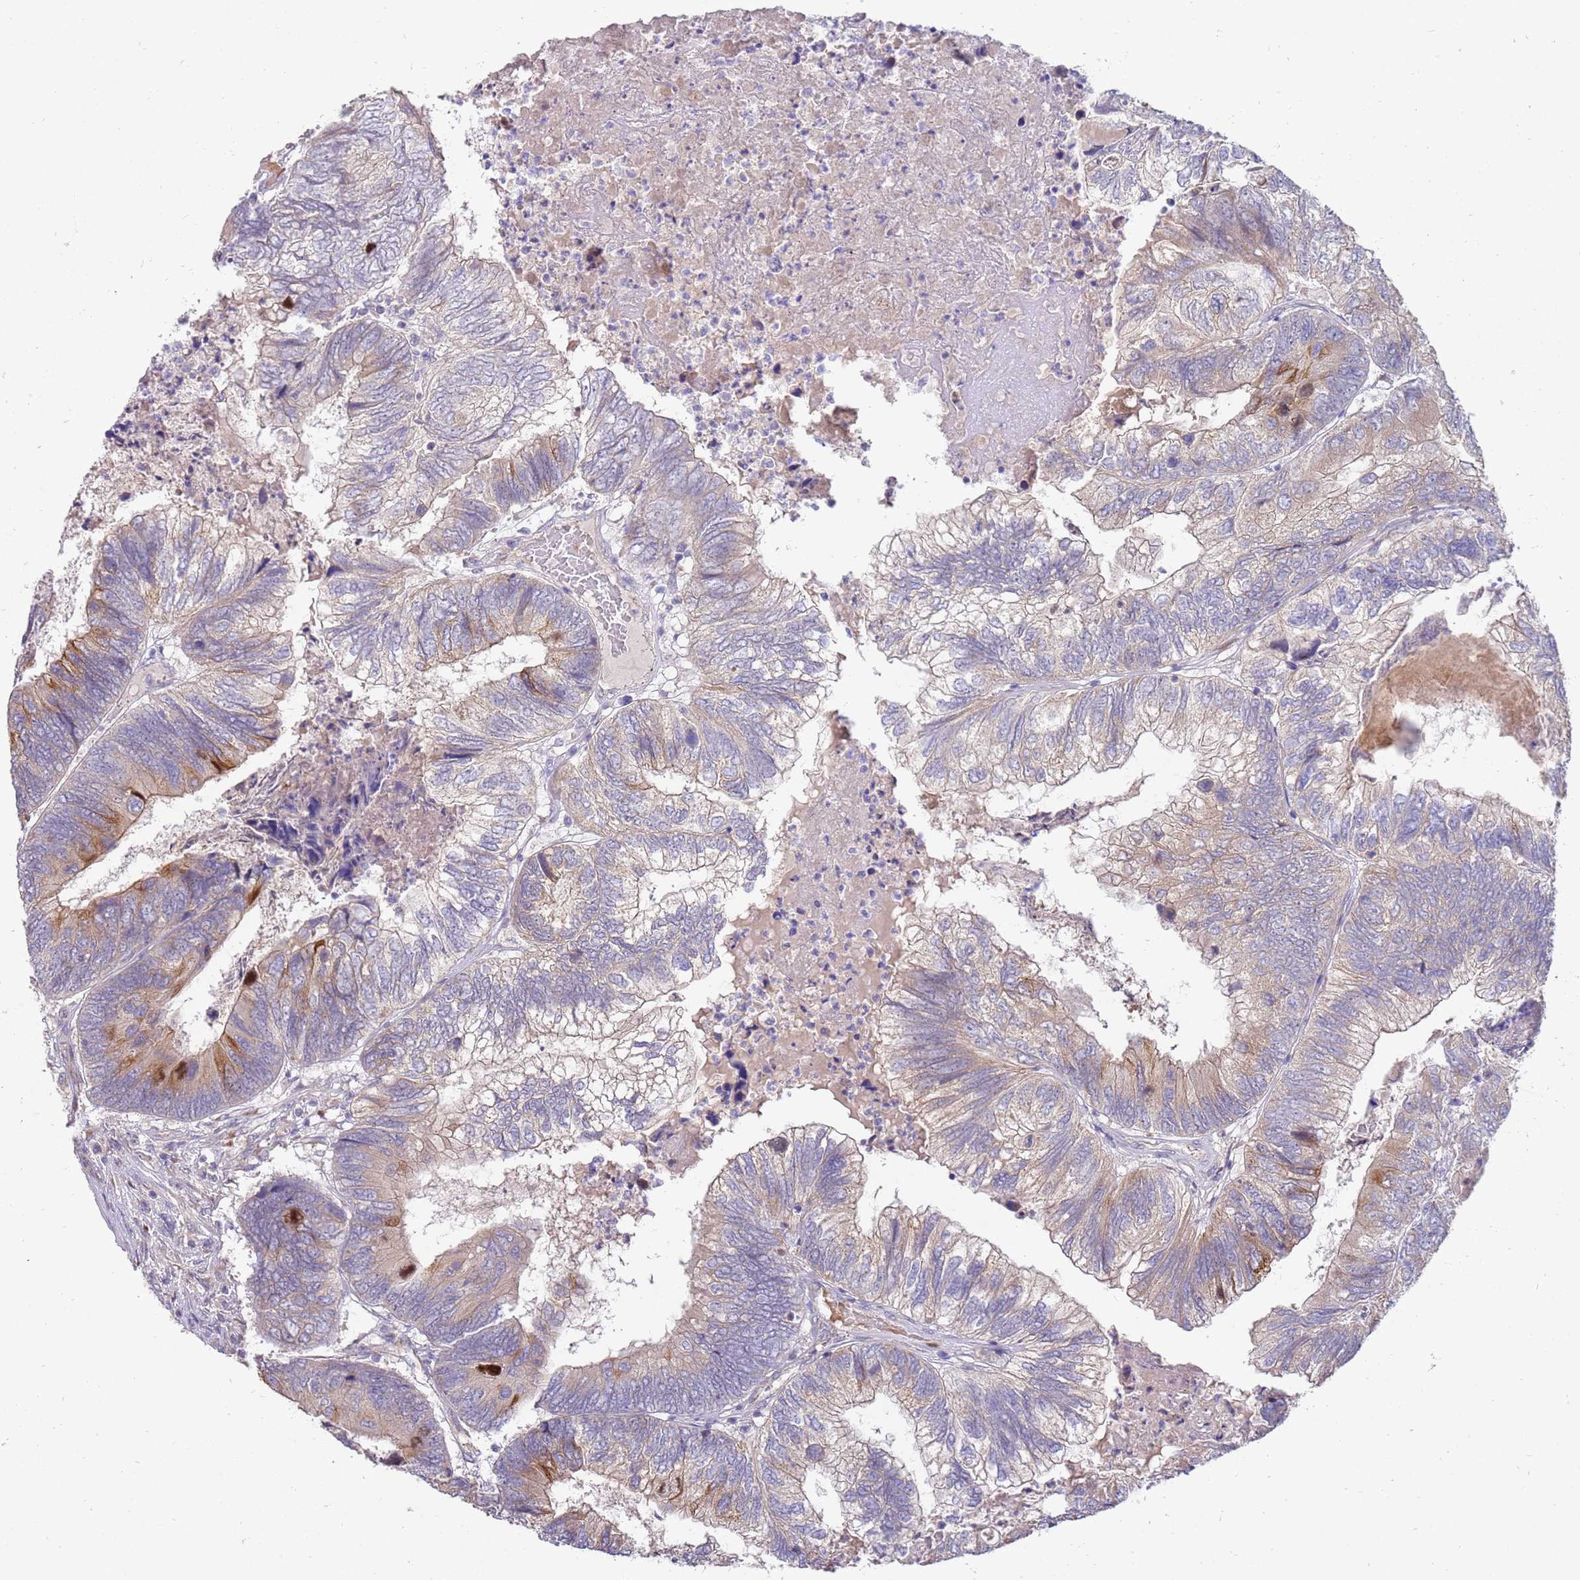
{"staining": {"intensity": "moderate", "quantity": "<25%", "location": "cytoplasmic/membranous"}, "tissue": "colorectal cancer", "cell_type": "Tumor cells", "image_type": "cancer", "snomed": [{"axis": "morphology", "description": "Adenocarcinoma, NOS"}, {"axis": "topography", "description": "Colon"}], "caption": "High-magnification brightfield microscopy of colorectal cancer stained with DAB (3,3'-diaminobenzidine) (brown) and counterstained with hematoxylin (blue). tumor cells exhibit moderate cytoplasmic/membranous expression is present in approximately<25% of cells. (IHC, brightfield microscopy, high magnification).", "gene": "NMUR2", "patient": {"sex": "female", "age": 67}}